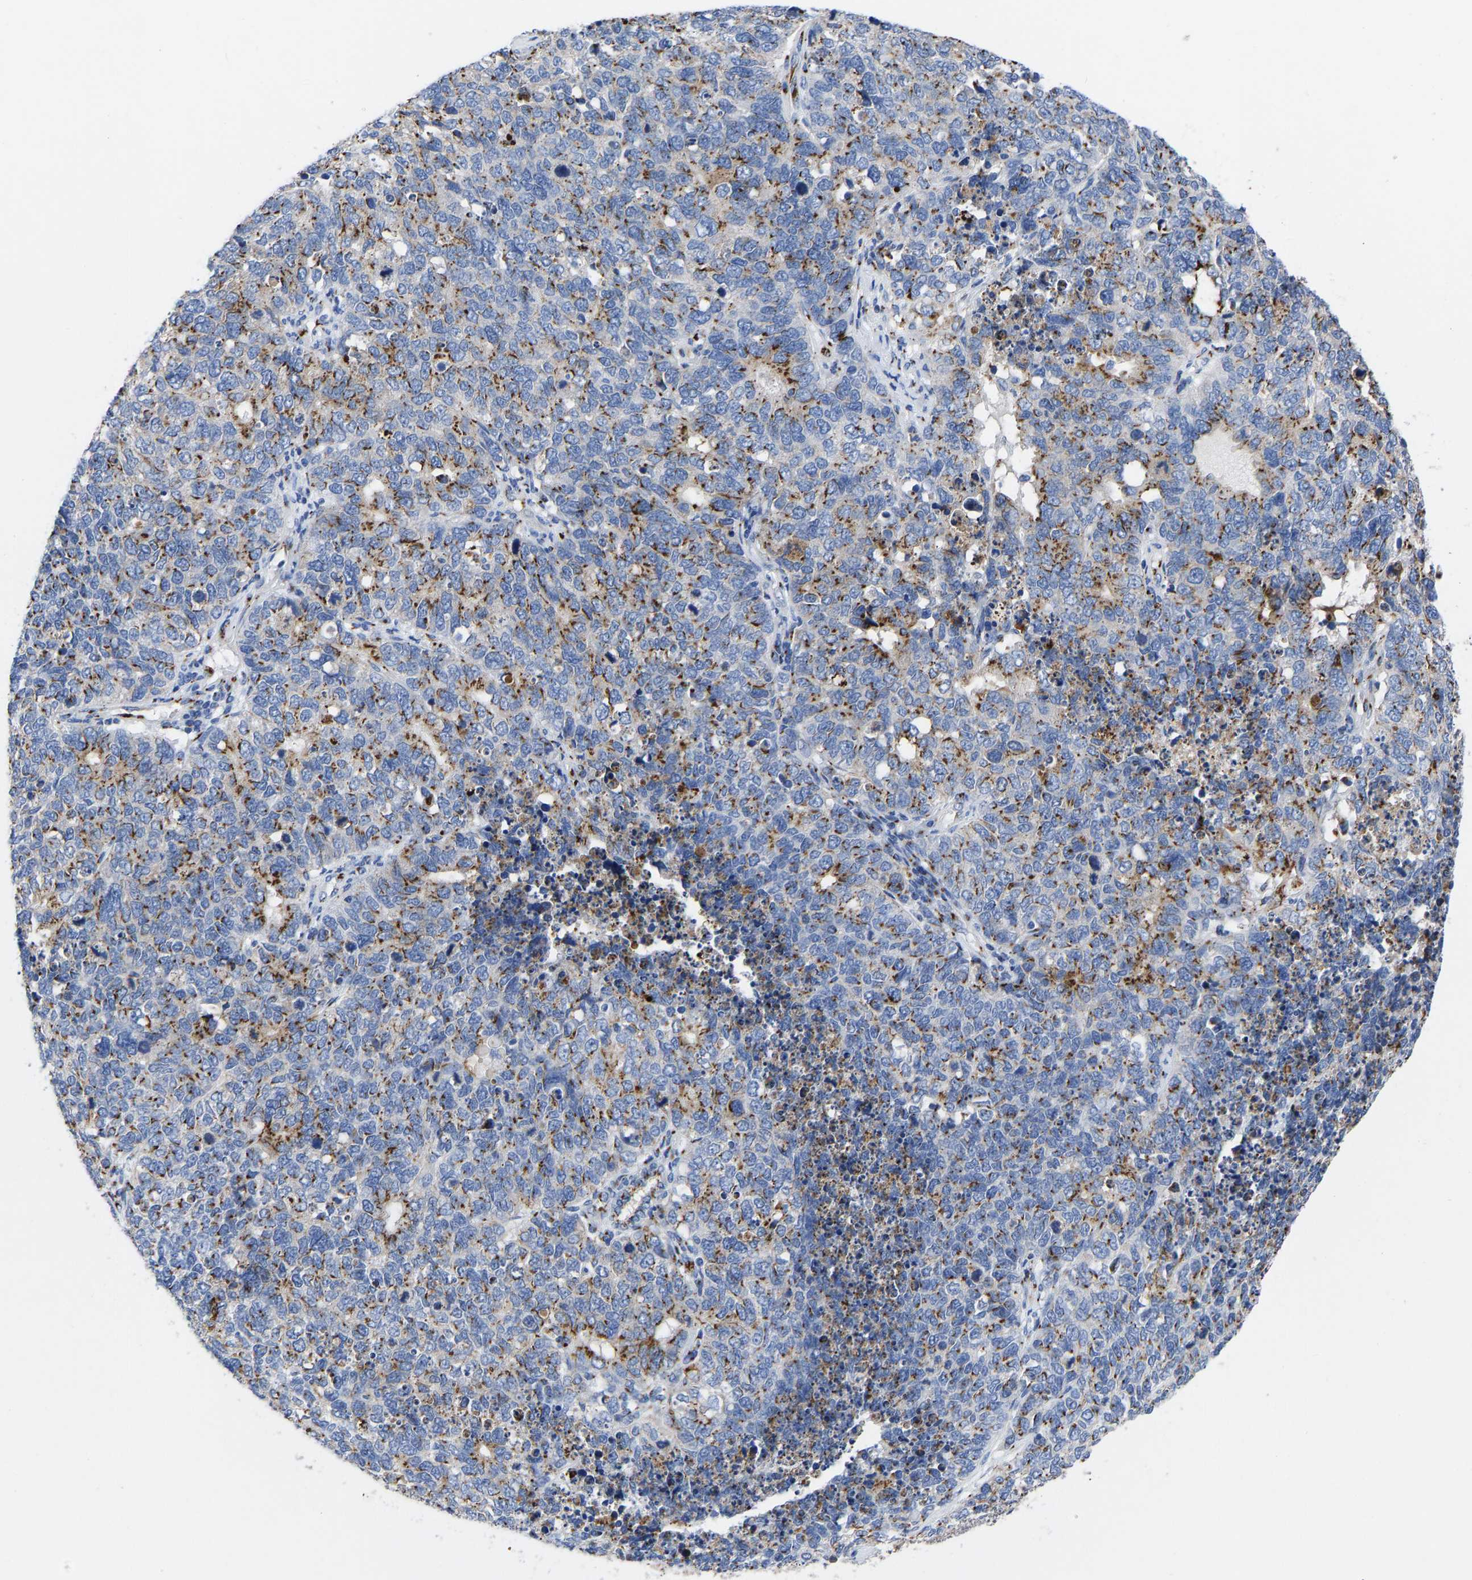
{"staining": {"intensity": "moderate", "quantity": ">75%", "location": "cytoplasmic/membranous"}, "tissue": "cervical cancer", "cell_type": "Tumor cells", "image_type": "cancer", "snomed": [{"axis": "morphology", "description": "Squamous cell carcinoma, NOS"}, {"axis": "topography", "description": "Cervix"}], "caption": "Approximately >75% of tumor cells in human cervical cancer demonstrate moderate cytoplasmic/membranous protein positivity as visualized by brown immunohistochemical staining.", "gene": "TMEM87A", "patient": {"sex": "female", "age": 63}}